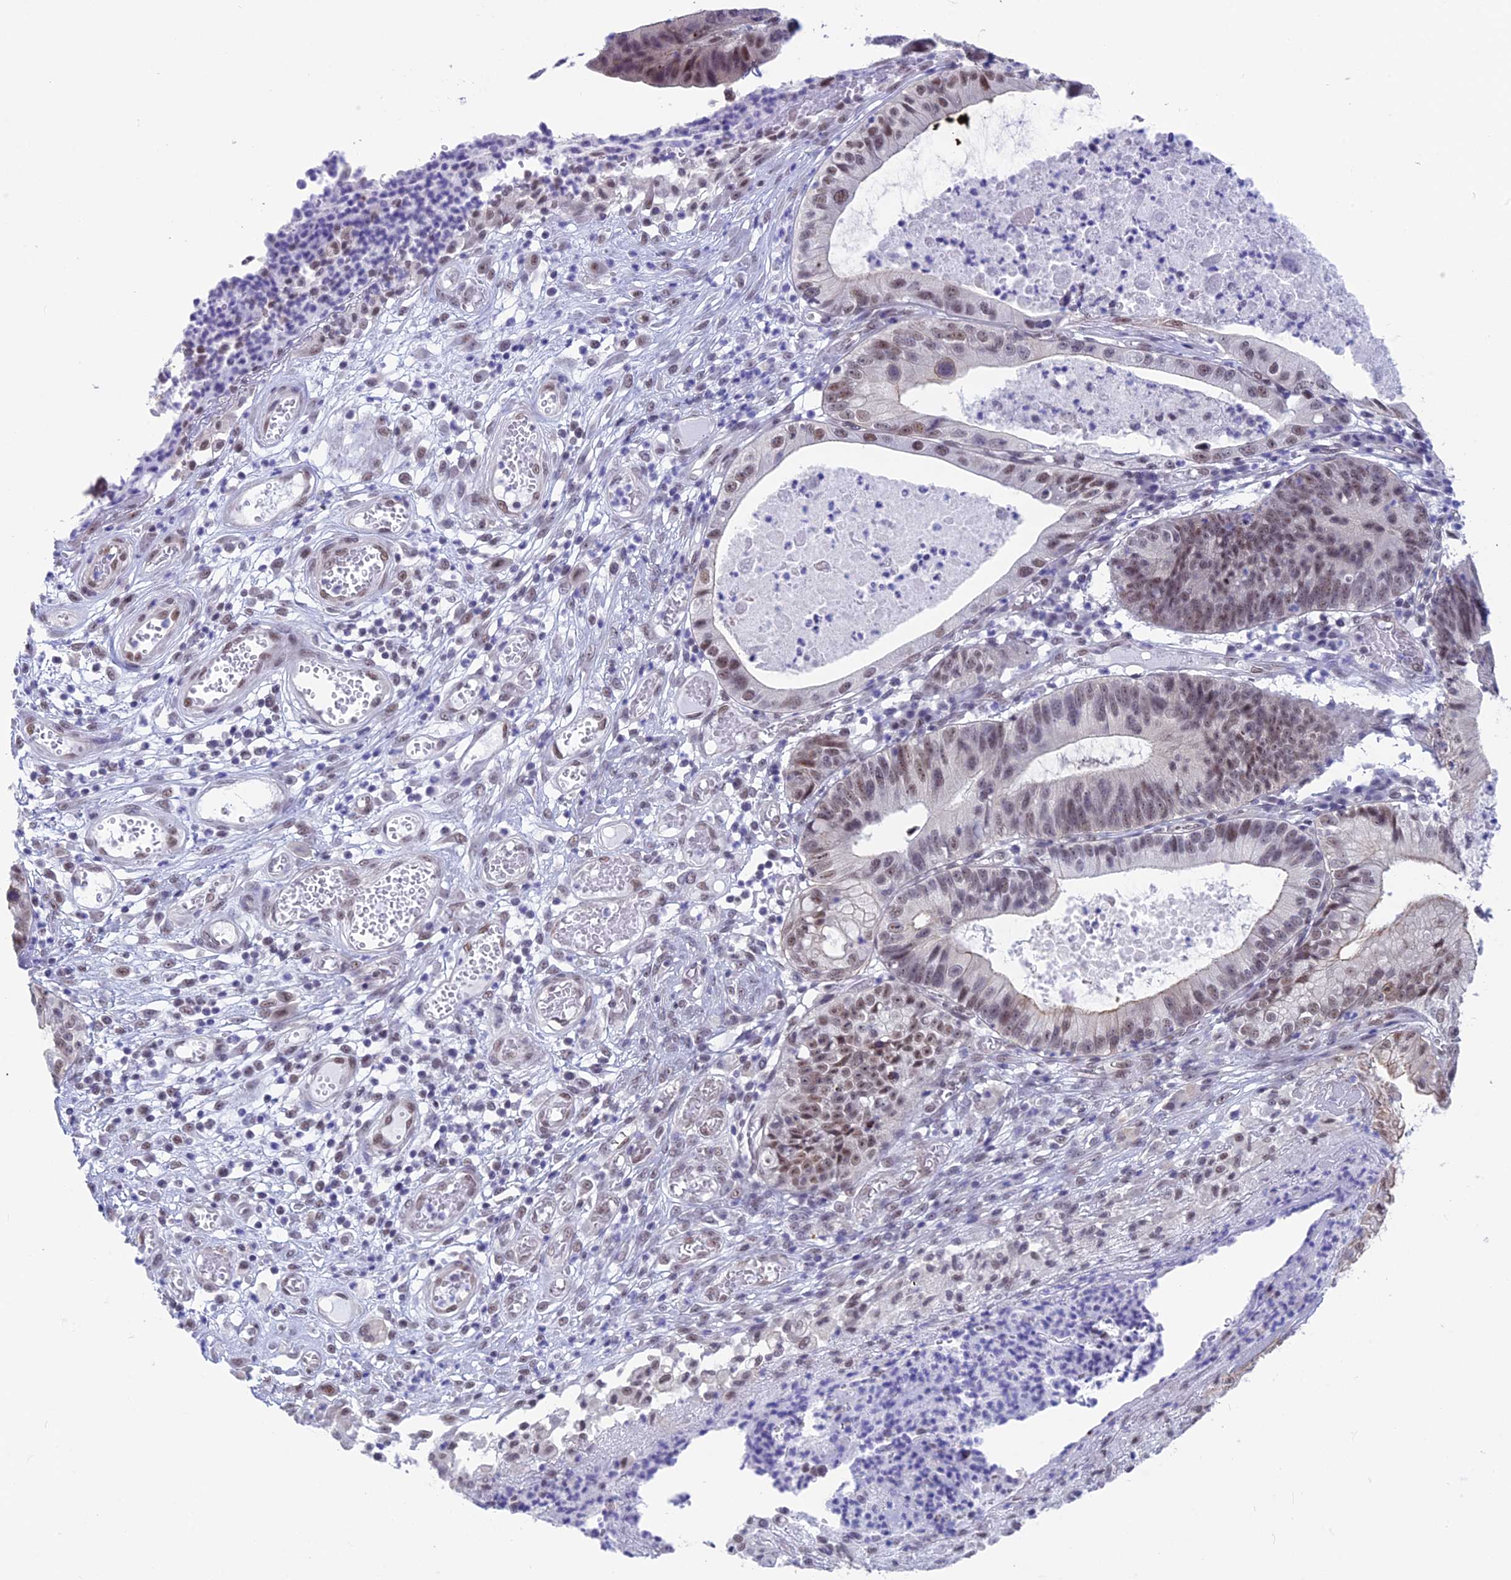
{"staining": {"intensity": "strong", "quantity": "25%-75%", "location": "nuclear"}, "tissue": "stomach cancer", "cell_type": "Tumor cells", "image_type": "cancer", "snomed": [{"axis": "morphology", "description": "Adenocarcinoma, NOS"}, {"axis": "topography", "description": "Stomach"}], "caption": "Immunohistochemistry (IHC) of stomach cancer (adenocarcinoma) reveals high levels of strong nuclear positivity in about 25%-75% of tumor cells.", "gene": "SRSF5", "patient": {"sex": "male", "age": 59}}